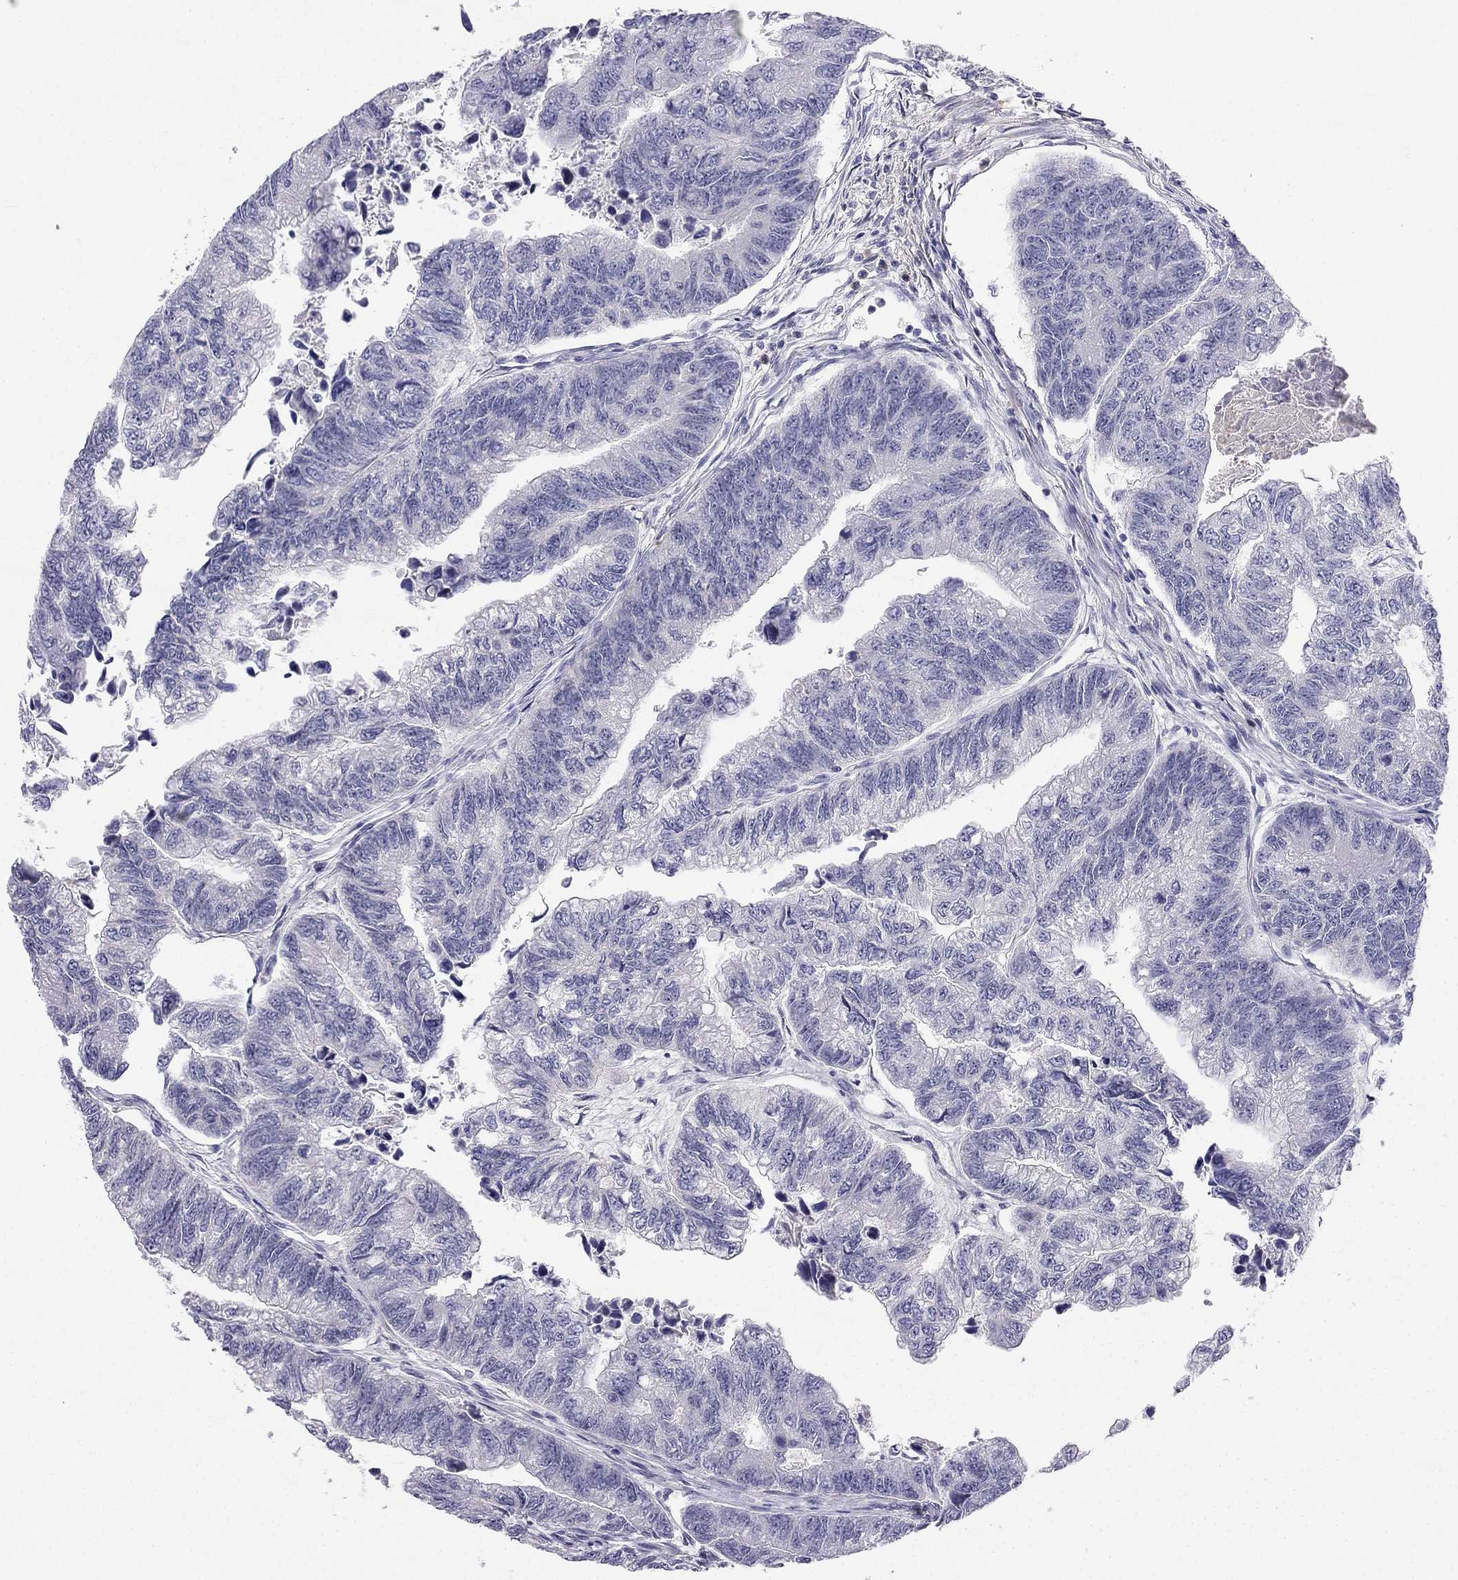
{"staining": {"intensity": "negative", "quantity": "none", "location": "none"}, "tissue": "colorectal cancer", "cell_type": "Tumor cells", "image_type": "cancer", "snomed": [{"axis": "morphology", "description": "Adenocarcinoma, NOS"}, {"axis": "topography", "description": "Colon"}], "caption": "High magnification brightfield microscopy of colorectal cancer (adenocarcinoma) stained with DAB (3,3'-diaminobenzidine) (brown) and counterstained with hematoxylin (blue): tumor cells show no significant positivity.", "gene": "C16orf89", "patient": {"sex": "female", "age": 65}}